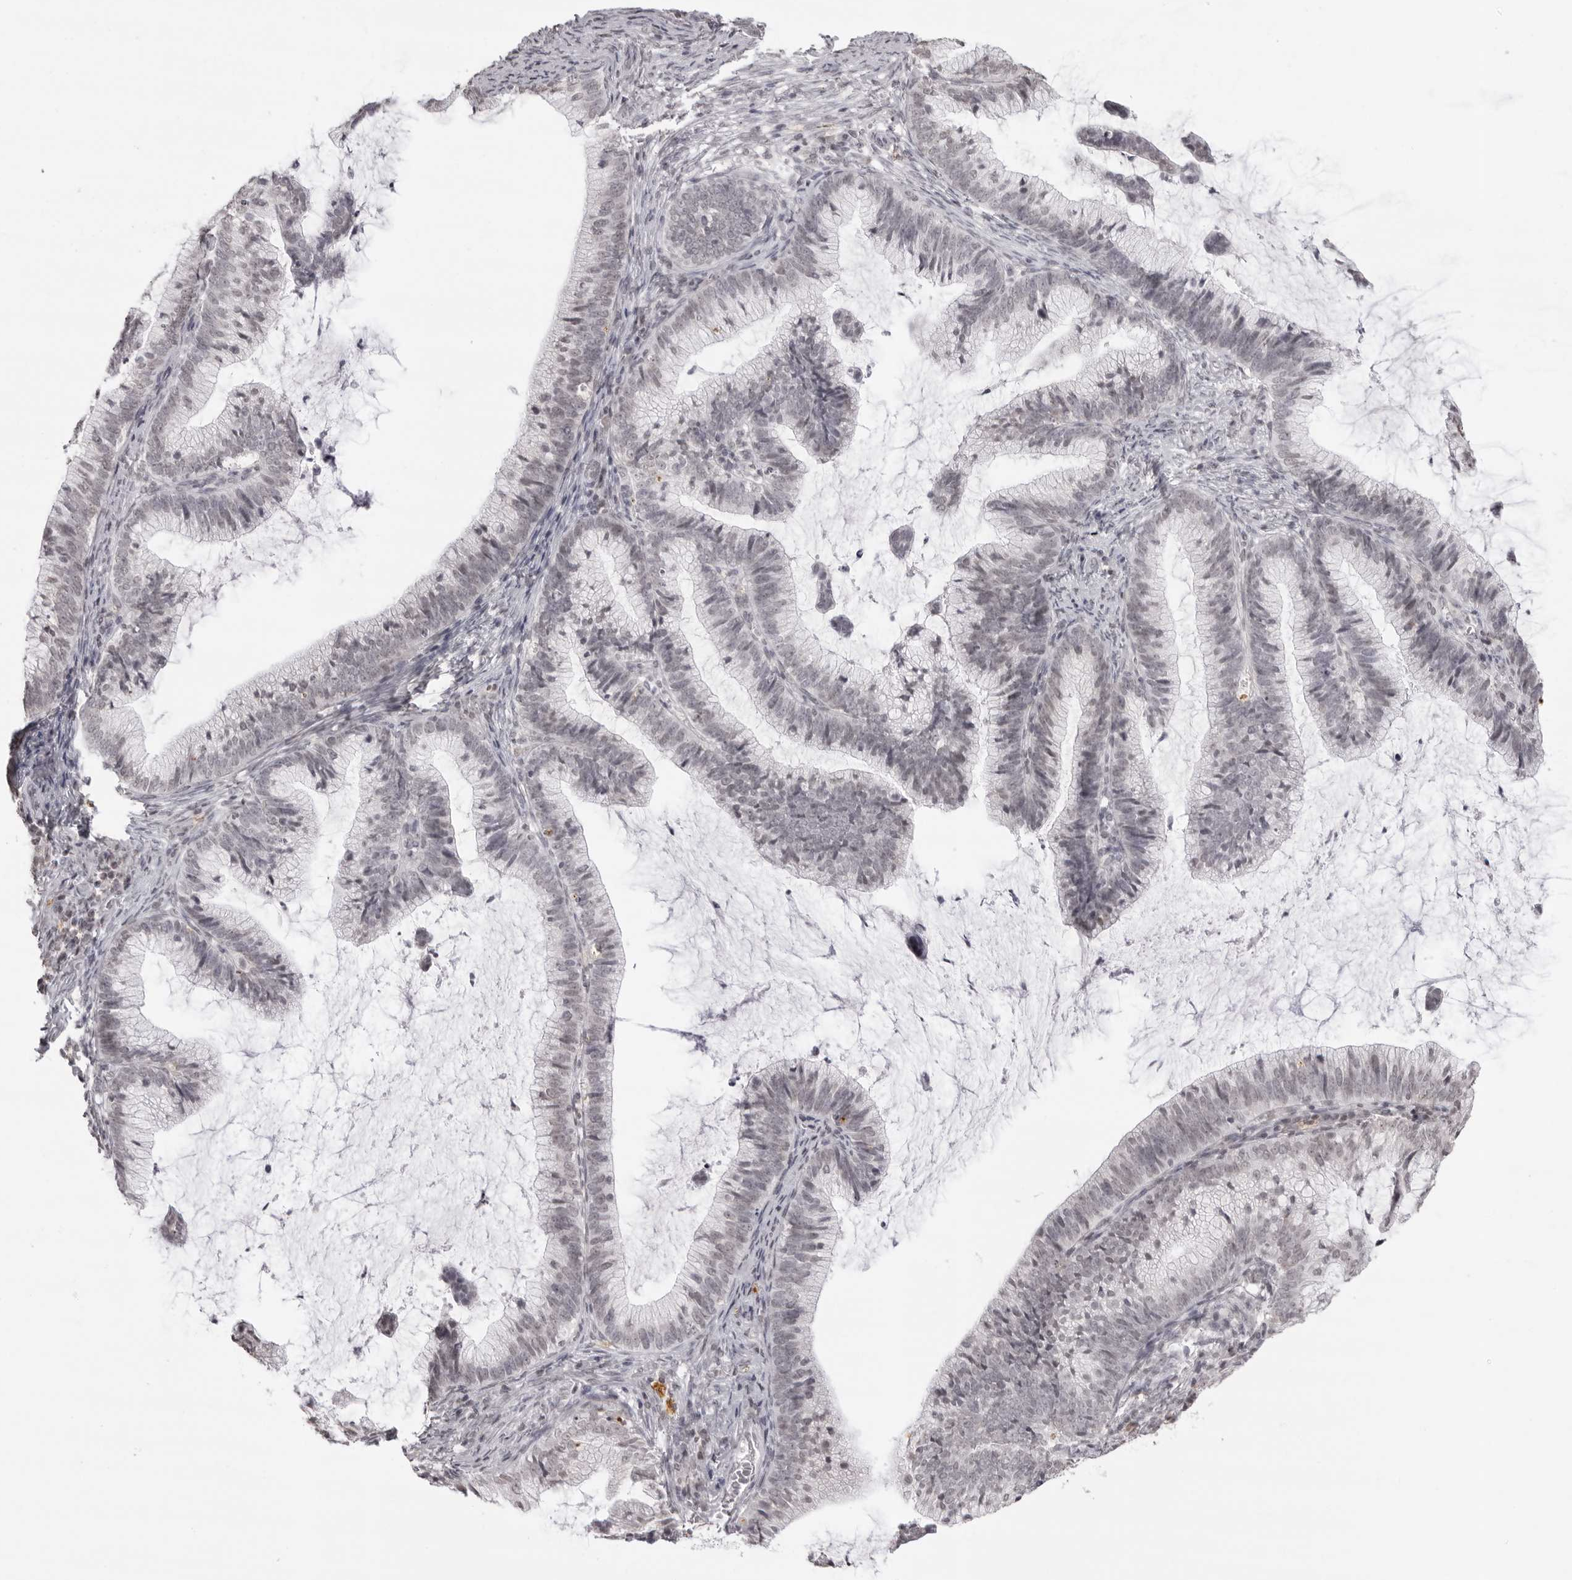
{"staining": {"intensity": "negative", "quantity": "none", "location": "none"}, "tissue": "cervical cancer", "cell_type": "Tumor cells", "image_type": "cancer", "snomed": [{"axis": "morphology", "description": "Adenocarcinoma, NOS"}, {"axis": "topography", "description": "Cervix"}], "caption": "Tumor cells show no significant expression in cervical adenocarcinoma.", "gene": "NTM", "patient": {"sex": "female", "age": 36}}